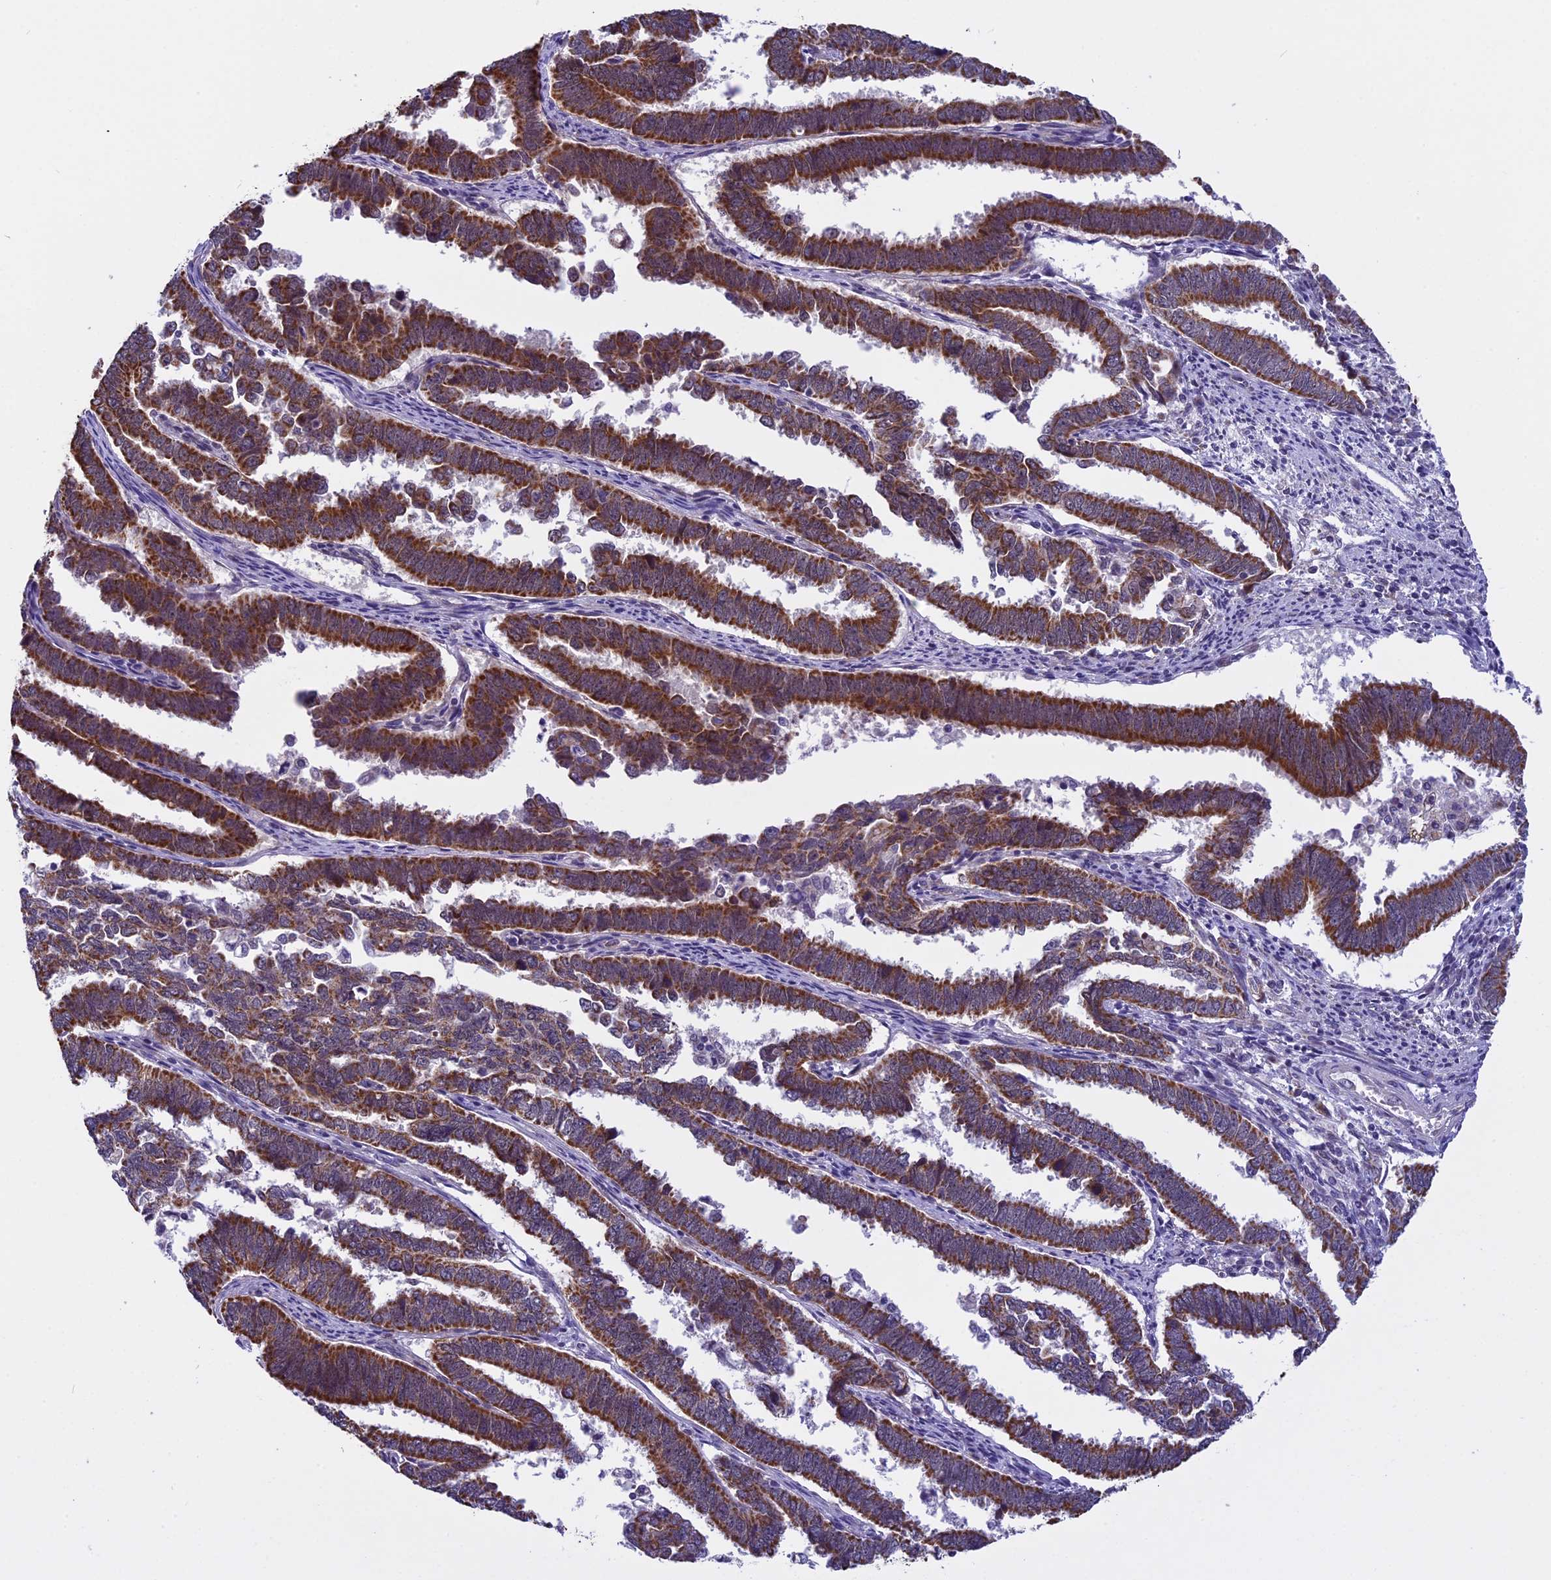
{"staining": {"intensity": "strong", "quantity": ">75%", "location": "cytoplasmic/membranous"}, "tissue": "endometrial cancer", "cell_type": "Tumor cells", "image_type": "cancer", "snomed": [{"axis": "morphology", "description": "Adenocarcinoma, NOS"}, {"axis": "topography", "description": "Endometrium"}], "caption": "Immunohistochemical staining of endometrial cancer (adenocarcinoma) reveals high levels of strong cytoplasmic/membranous protein staining in about >75% of tumor cells.", "gene": "ZNF317", "patient": {"sex": "female", "age": 75}}